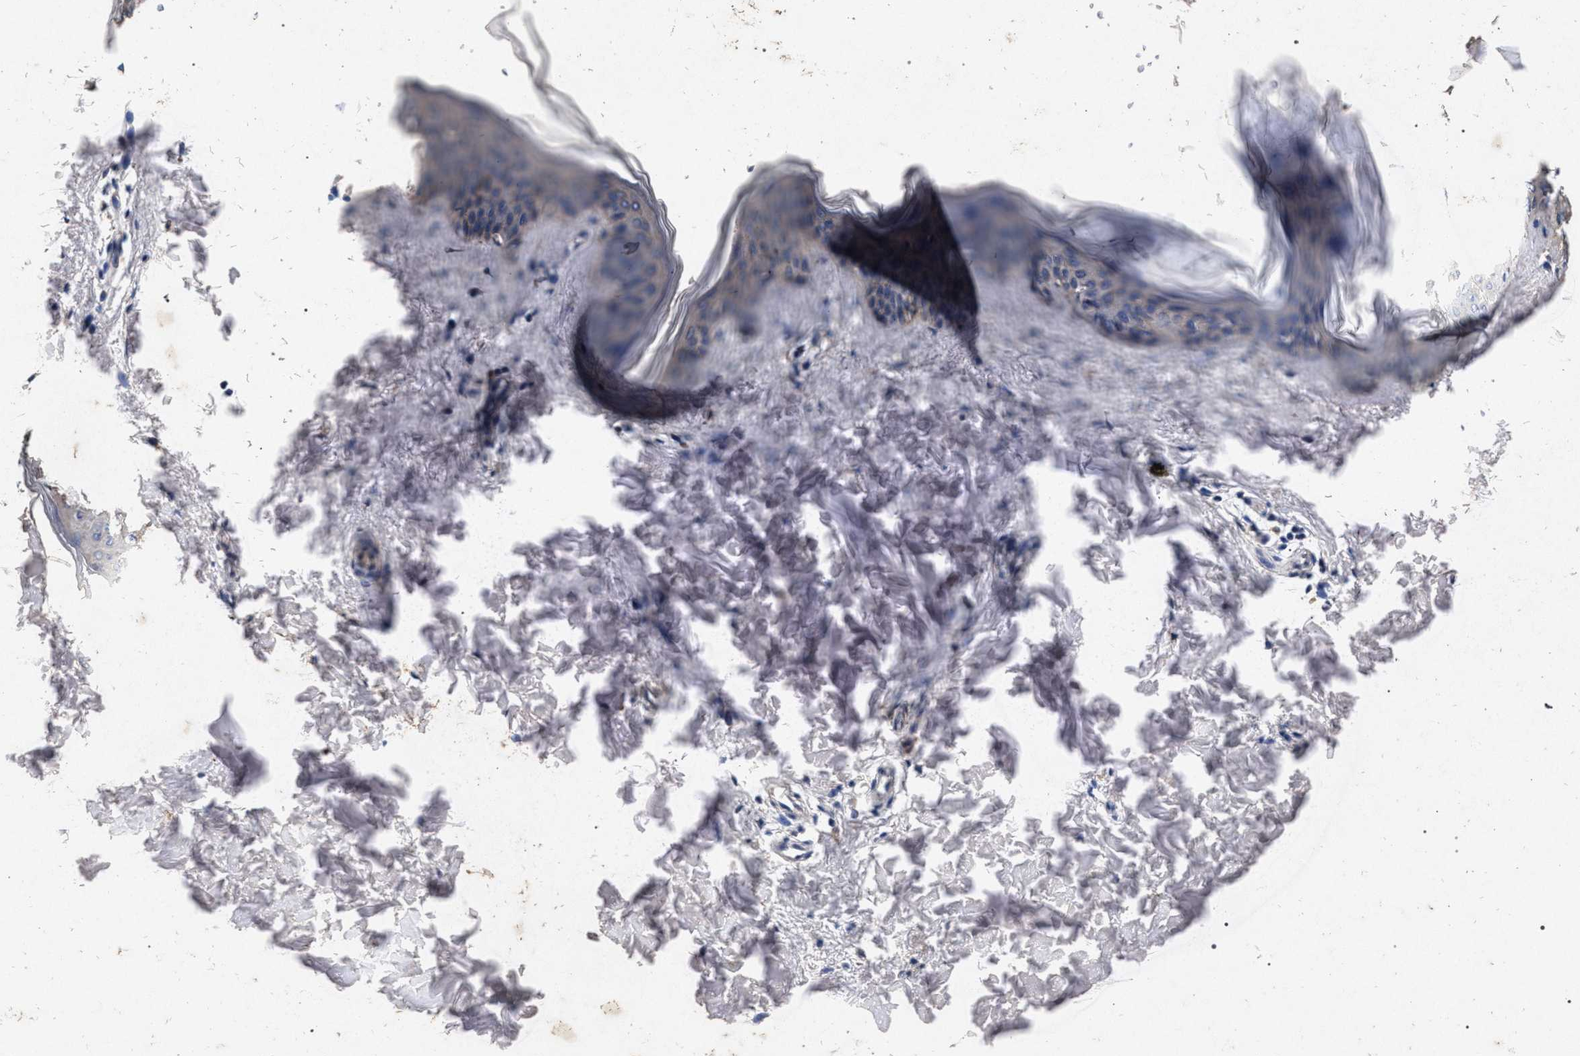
{"staining": {"intensity": "moderate", "quantity": ">75%", "location": "cytoplasmic/membranous"}, "tissue": "skin", "cell_type": "Fibroblasts", "image_type": "normal", "snomed": [{"axis": "morphology", "description": "Normal tissue, NOS"}, {"axis": "topography", "description": "Skin"}], "caption": "About >75% of fibroblasts in benign human skin exhibit moderate cytoplasmic/membranous protein positivity as visualized by brown immunohistochemical staining.", "gene": "ATP1A2", "patient": {"sex": "female", "age": 17}}